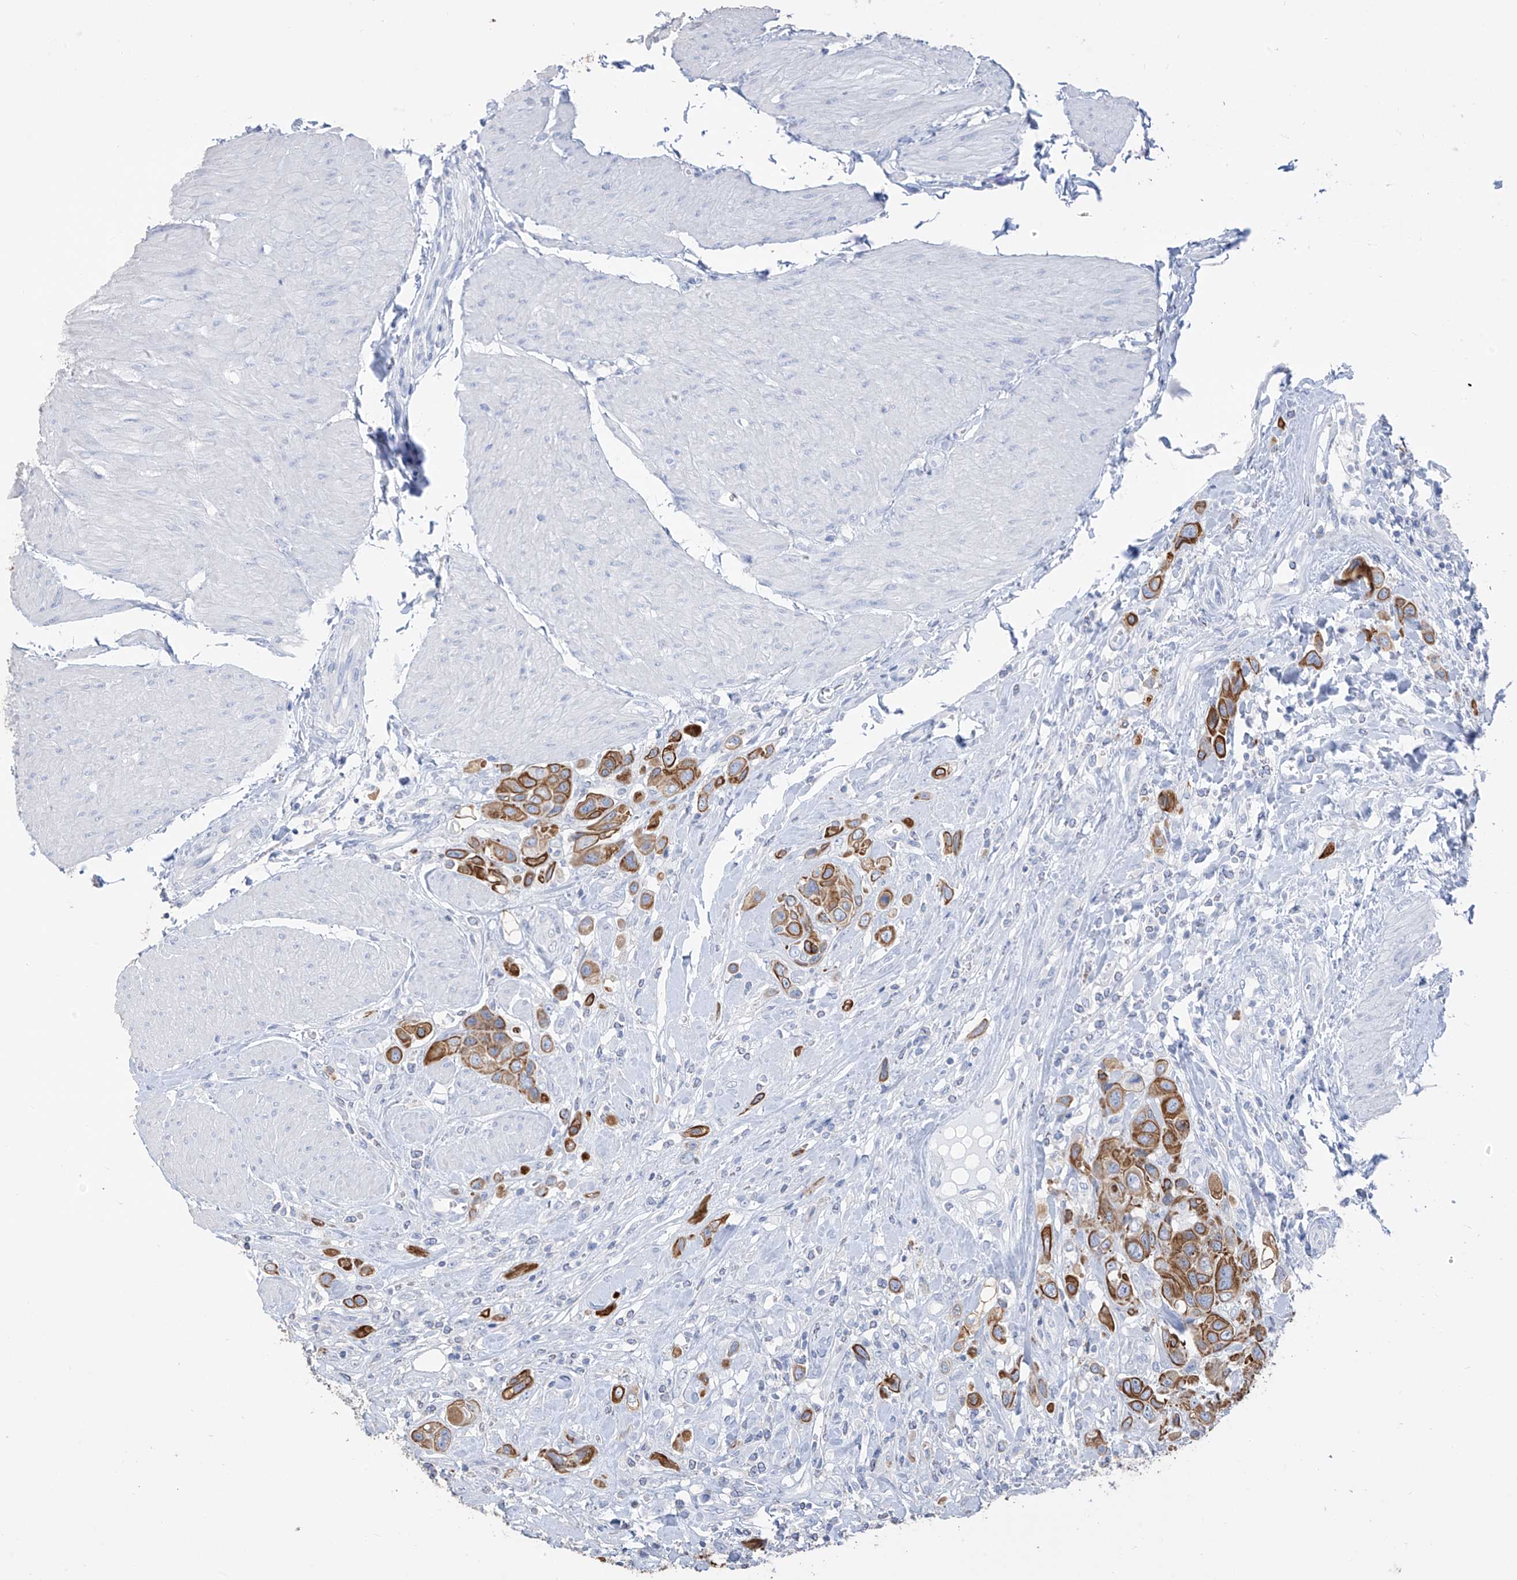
{"staining": {"intensity": "moderate", "quantity": ">75%", "location": "cytoplasmic/membranous"}, "tissue": "urothelial cancer", "cell_type": "Tumor cells", "image_type": "cancer", "snomed": [{"axis": "morphology", "description": "Urothelial carcinoma, High grade"}, {"axis": "topography", "description": "Urinary bladder"}], "caption": "There is medium levels of moderate cytoplasmic/membranous staining in tumor cells of urothelial cancer, as demonstrated by immunohistochemical staining (brown color).", "gene": "PAFAH1B3", "patient": {"sex": "male", "age": 50}}